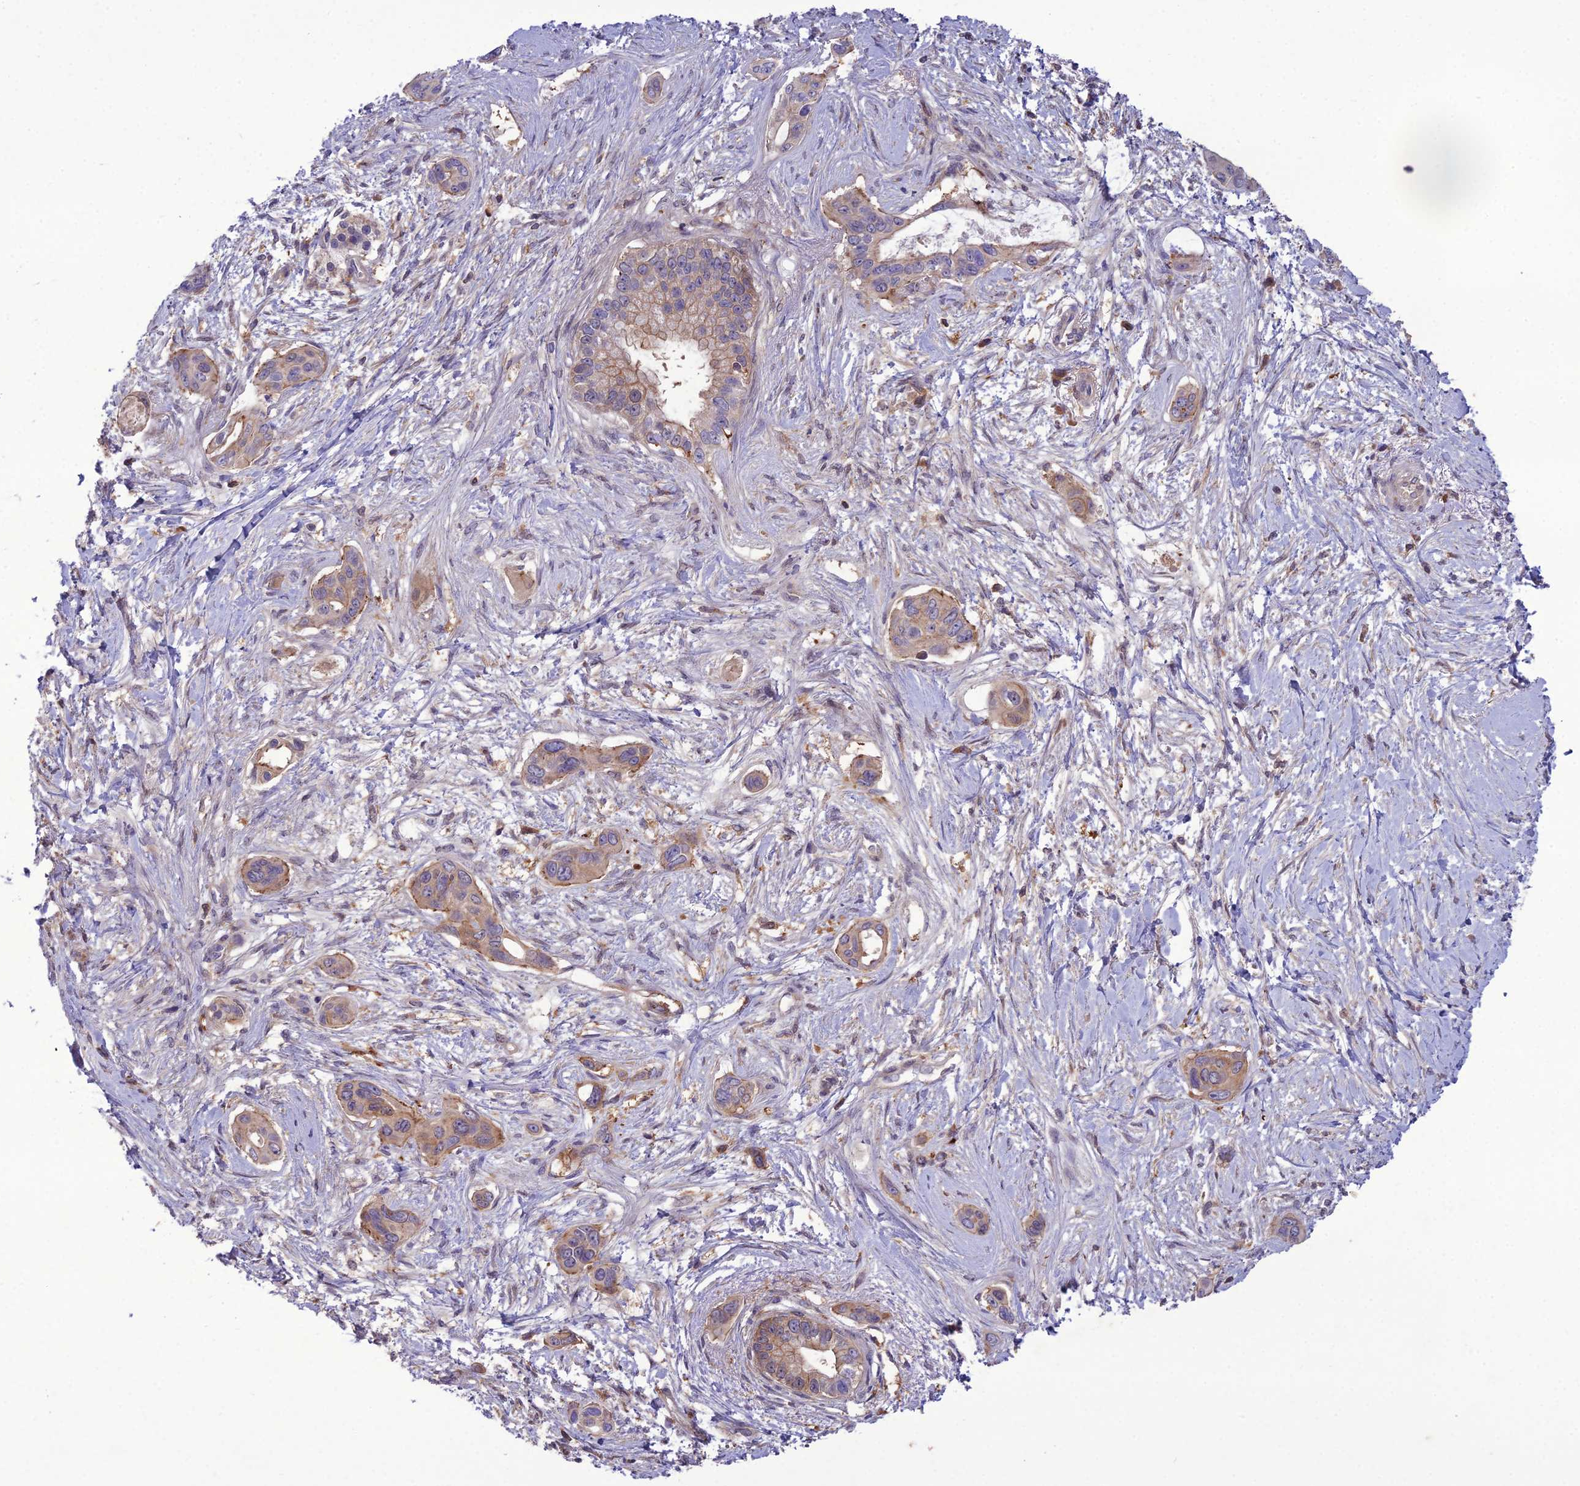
{"staining": {"intensity": "weak", "quantity": "25%-75%", "location": "cytoplasmic/membranous"}, "tissue": "pancreatic cancer", "cell_type": "Tumor cells", "image_type": "cancer", "snomed": [{"axis": "morphology", "description": "Adenocarcinoma, NOS"}, {"axis": "topography", "description": "Pancreas"}], "caption": "Pancreatic cancer (adenocarcinoma) stained with a protein marker displays weak staining in tumor cells.", "gene": "GDF6", "patient": {"sex": "male", "age": 72}}